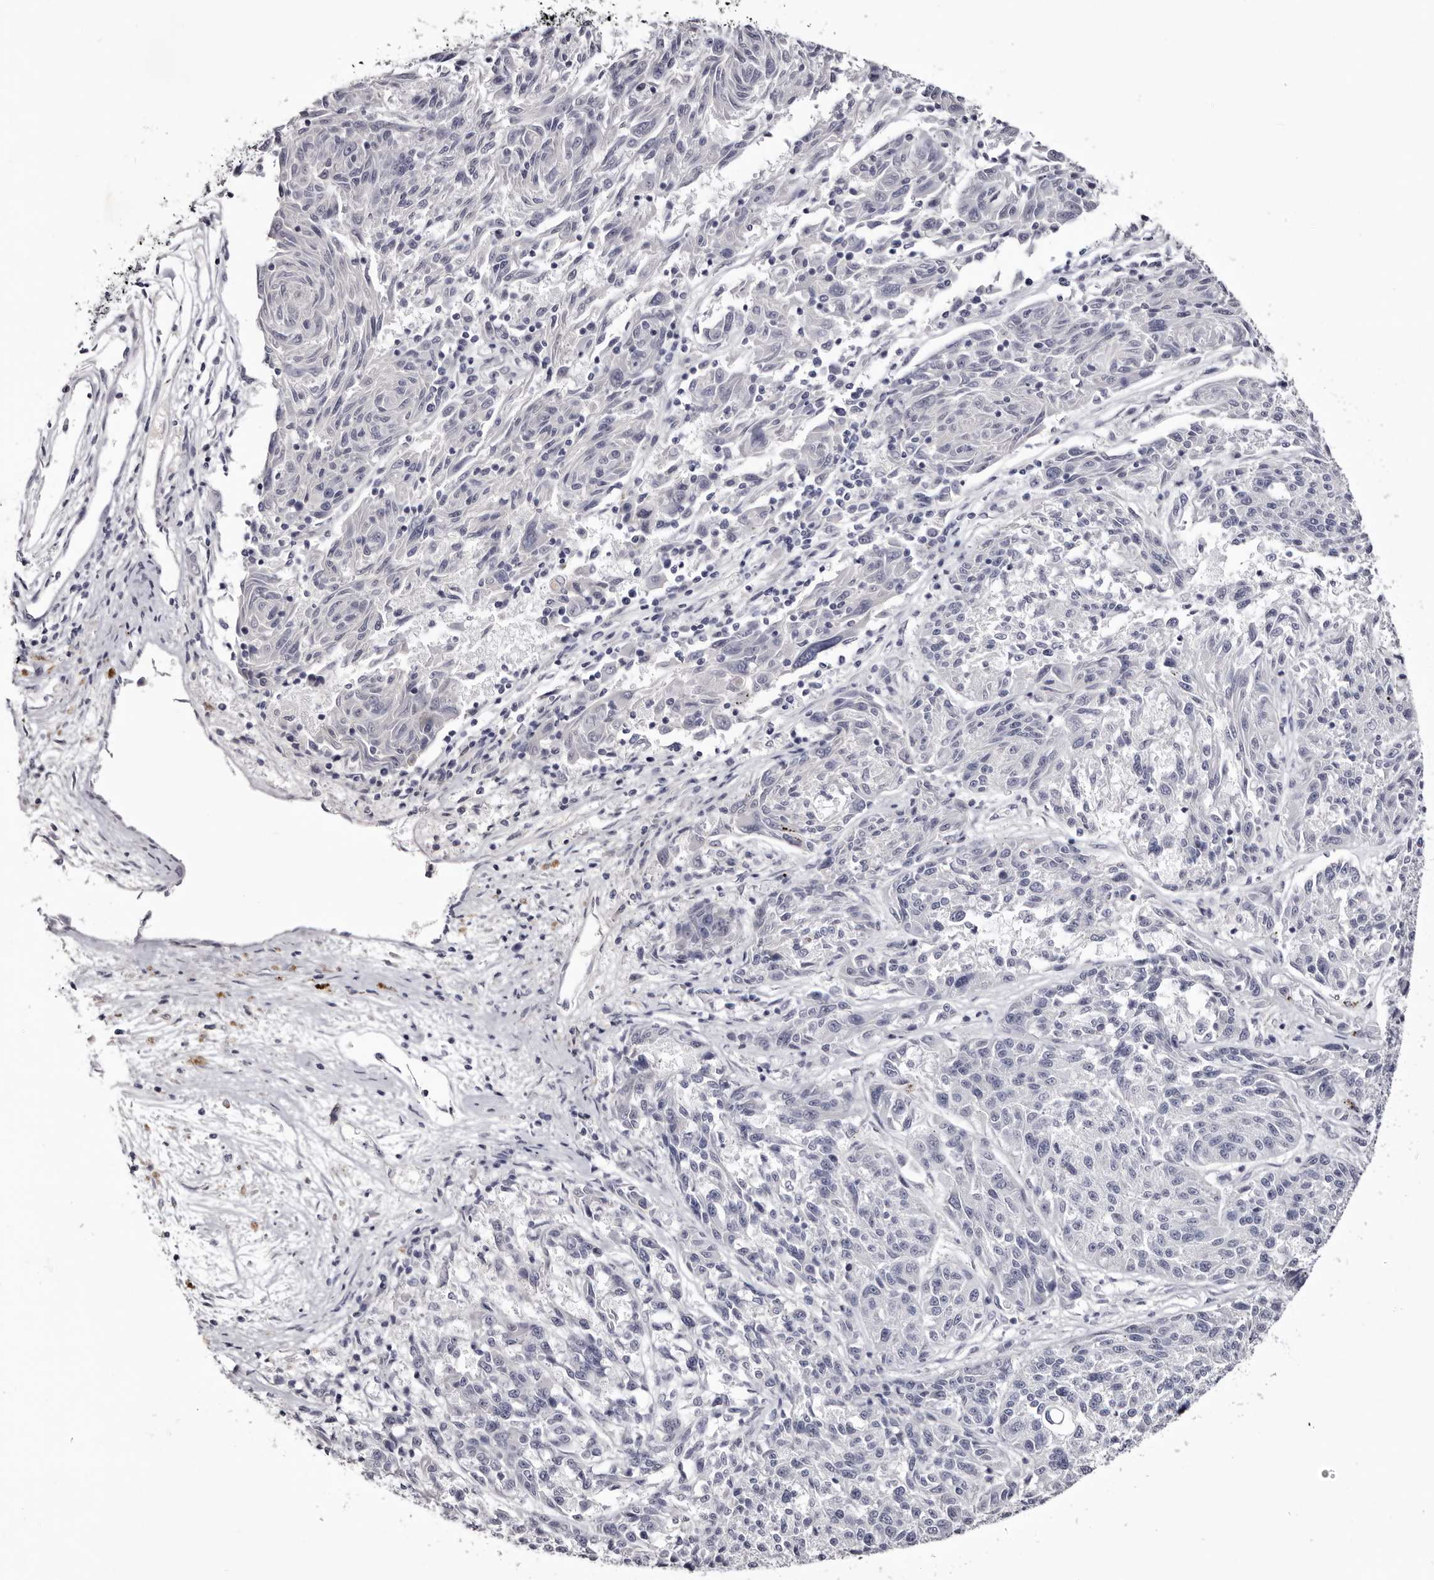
{"staining": {"intensity": "negative", "quantity": "none", "location": "none"}, "tissue": "melanoma", "cell_type": "Tumor cells", "image_type": "cancer", "snomed": [{"axis": "morphology", "description": "Malignant melanoma, NOS"}, {"axis": "topography", "description": "Skin"}], "caption": "IHC micrograph of neoplastic tissue: malignant melanoma stained with DAB reveals no significant protein expression in tumor cells. (DAB (3,3'-diaminobenzidine) immunohistochemistry with hematoxylin counter stain).", "gene": "CA6", "patient": {"sex": "male", "age": 53}}